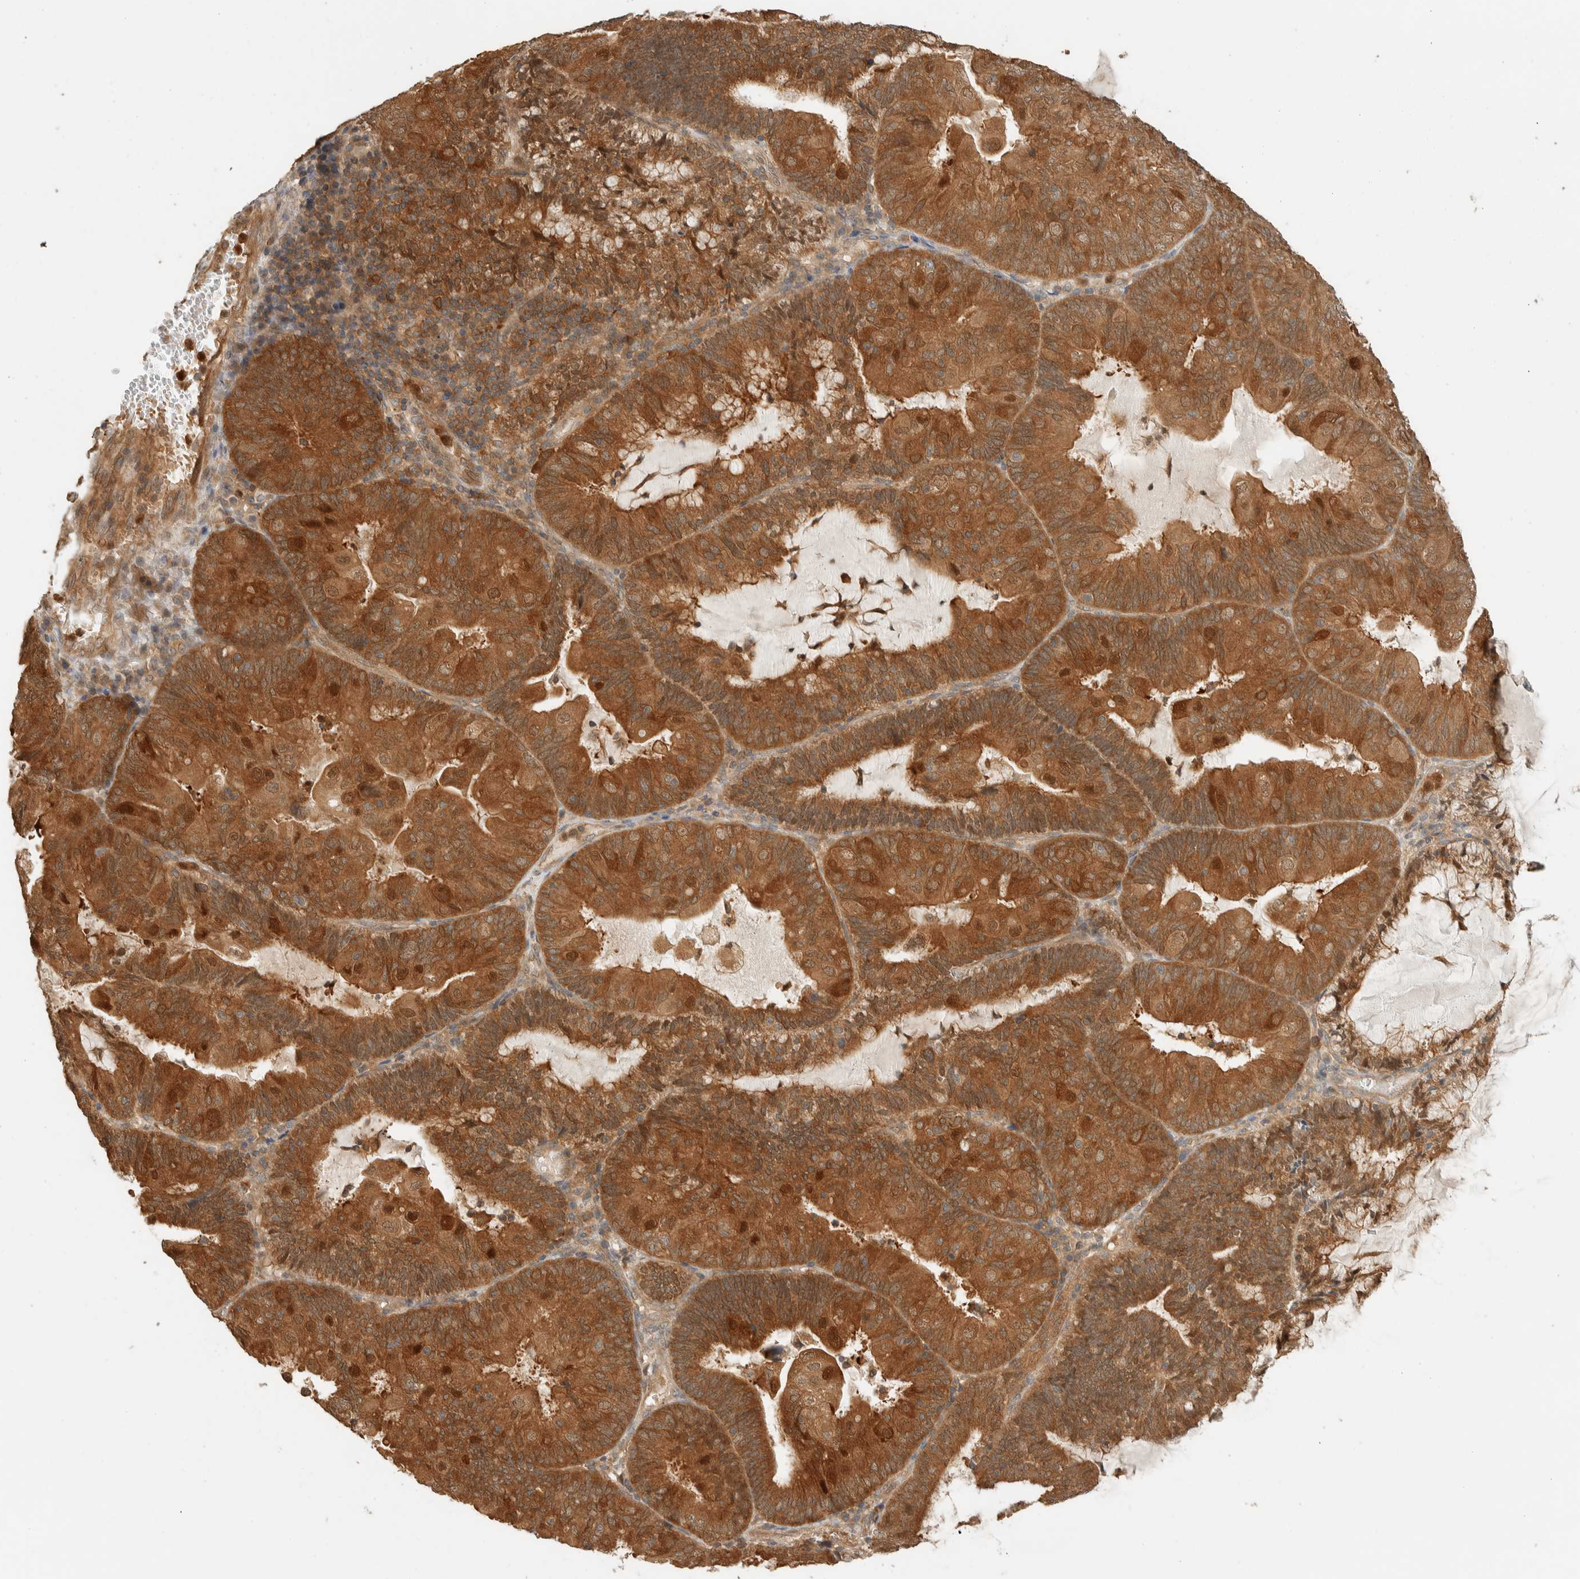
{"staining": {"intensity": "moderate", "quantity": ">75%", "location": "cytoplasmic/membranous"}, "tissue": "endometrial cancer", "cell_type": "Tumor cells", "image_type": "cancer", "snomed": [{"axis": "morphology", "description": "Adenocarcinoma, NOS"}, {"axis": "topography", "description": "Endometrium"}], "caption": "Human endometrial adenocarcinoma stained for a protein (brown) exhibits moderate cytoplasmic/membranous positive expression in about >75% of tumor cells.", "gene": "ADSS2", "patient": {"sex": "female", "age": 81}}